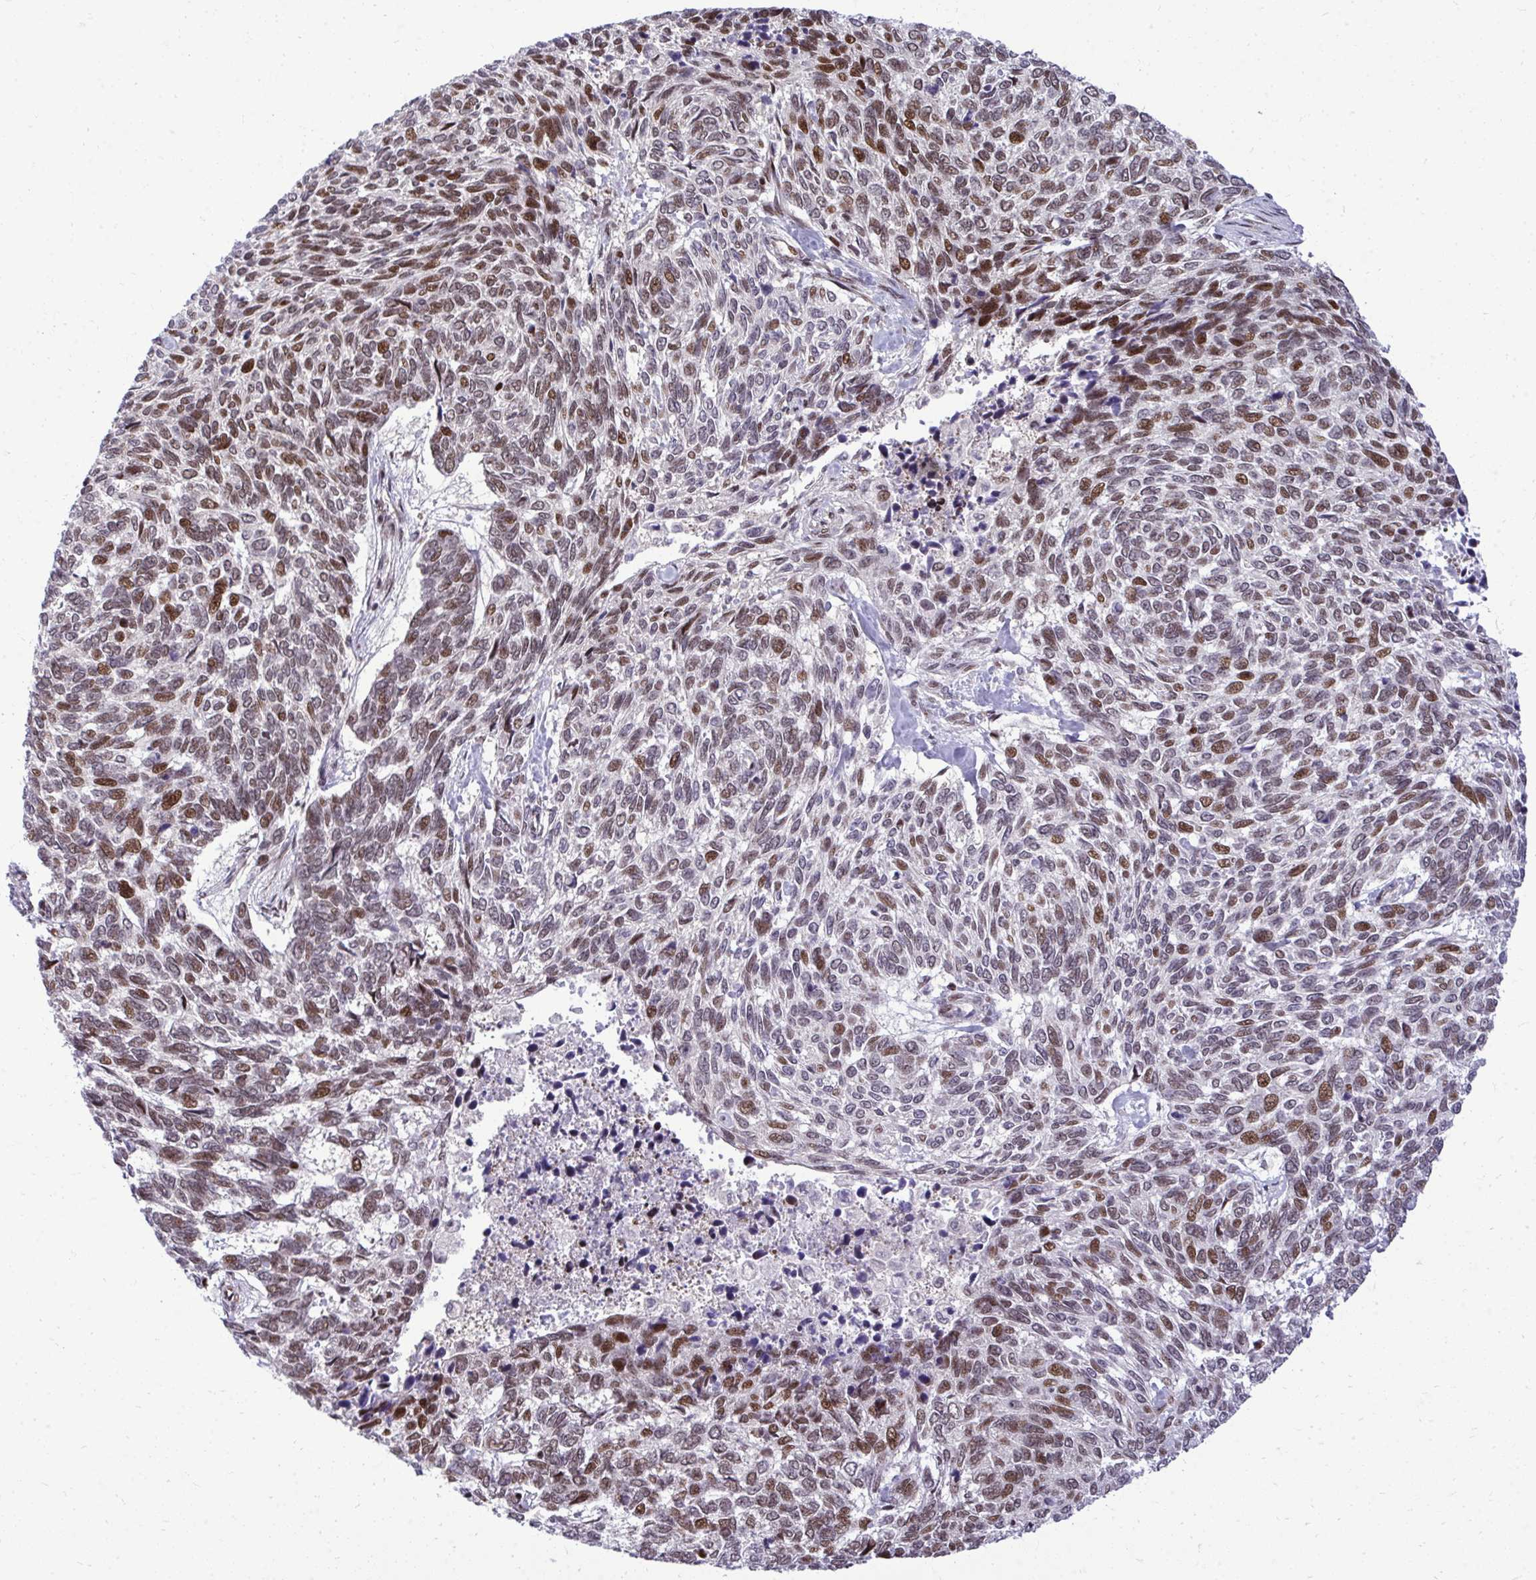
{"staining": {"intensity": "moderate", "quantity": "25%-75%", "location": "nuclear"}, "tissue": "skin cancer", "cell_type": "Tumor cells", "image_type": "cancer", "snomed": [{"axis": "morphology", "description": "Basal cell carcinoma"}, {"axis": "topography", "description": "Skin"}], "caption": "Immunohistochemistry (IHC) of human skin cancer (basal cell carcinoma) displays medium levels of moderate nuclear staining in approximately 25%-75% of tumor cells.", "gene": "PIGY", "patient": {"sex": "female", "age": 65}}